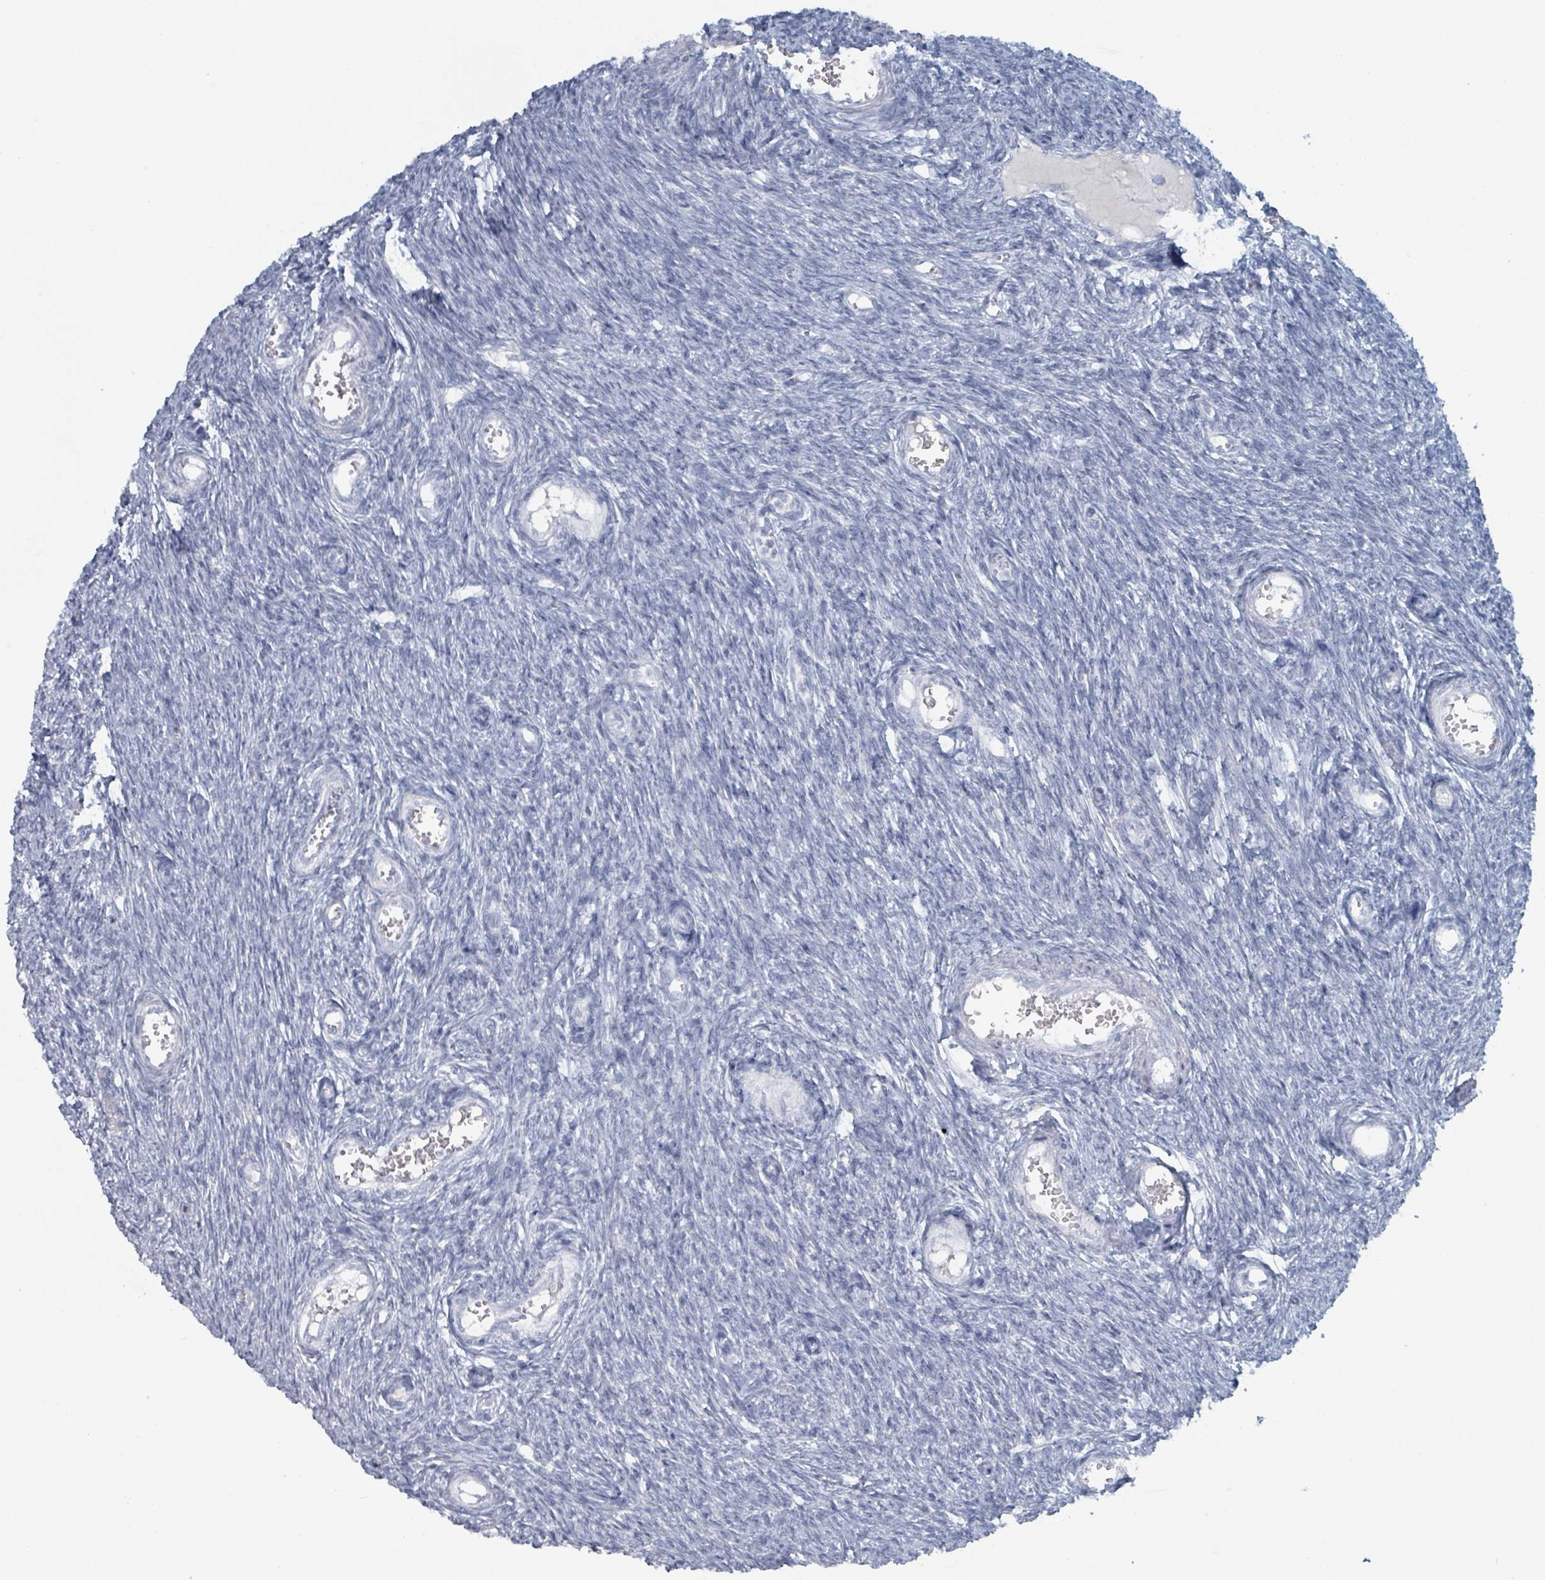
{"staining": {"intensity": "negative", "quantity": "none", "location": "none"}, "tissue": "ovary", "cell_type": "Ovarian stroma cells", "image_type": "normal", "snomed": [{"axis": "morphology", "description": "Normal tissue, NOS"}, {"axis": "topography", "description": "Ovary"}], "caption": "This is an immunohistochemistry image of unremarkable human ovary. There is no staining in ovarian stroma cells.", "gene": "HEATR5A", "patient": {"sex": "female", "age": 44}}